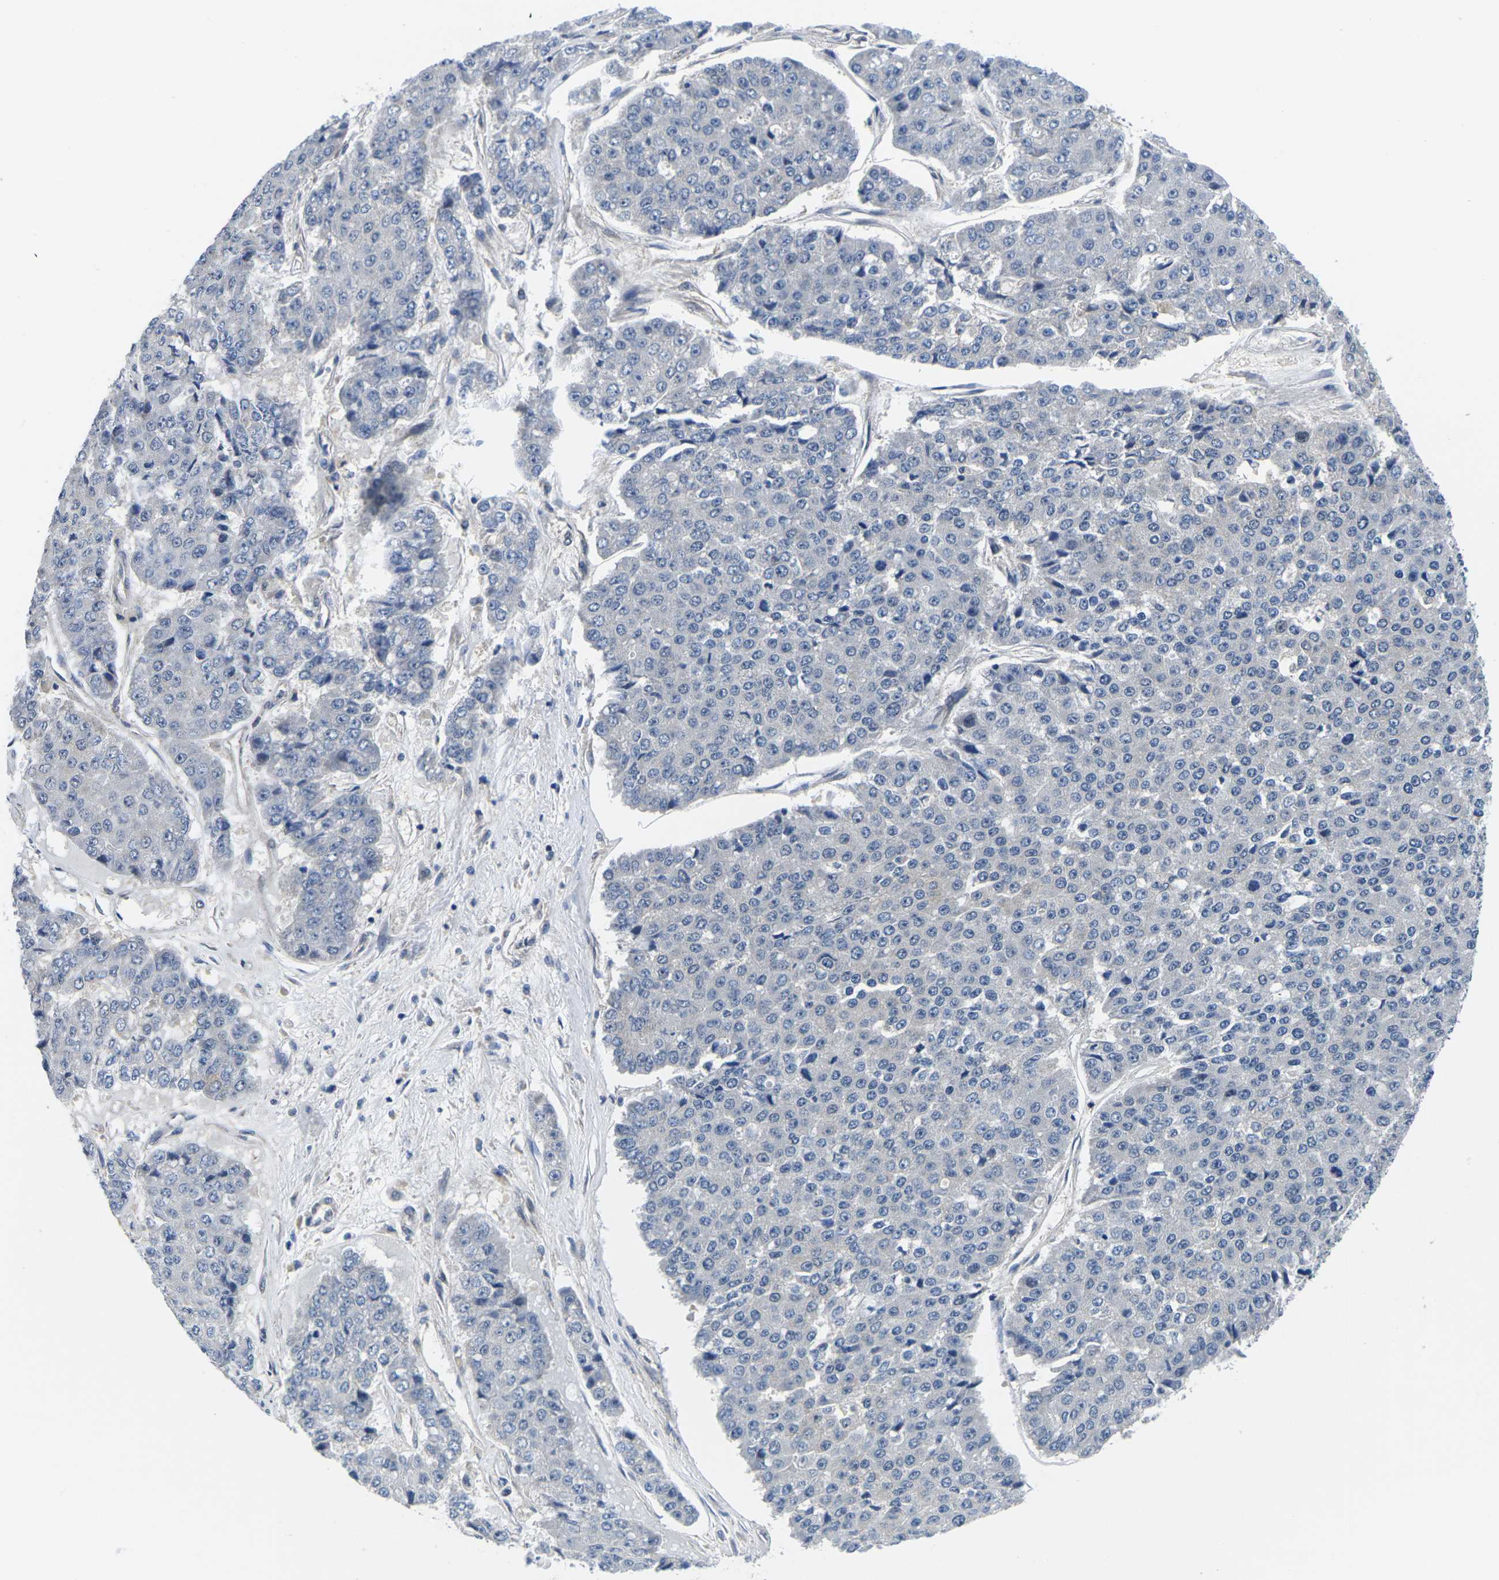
{"staining": {"intensity": "negative", "quantity": "none", "location": "none"}, "tissue": "pancreatic cancer", "cell_type": "Tumor cells", "image_type": "cancer", "snomed": [{"axis": "morphology", "description": "Adenocarcinoma, NOS"}, {"axis": "topography", "description": "Pancreas"}], "caption": "The immunohistochemistry (IHC) micrograph has no significant positivity in tumor cells of pancreatic cancer tissue.", "gene": "GSK3B", "patient": {"sex": "male", "age": 50}}